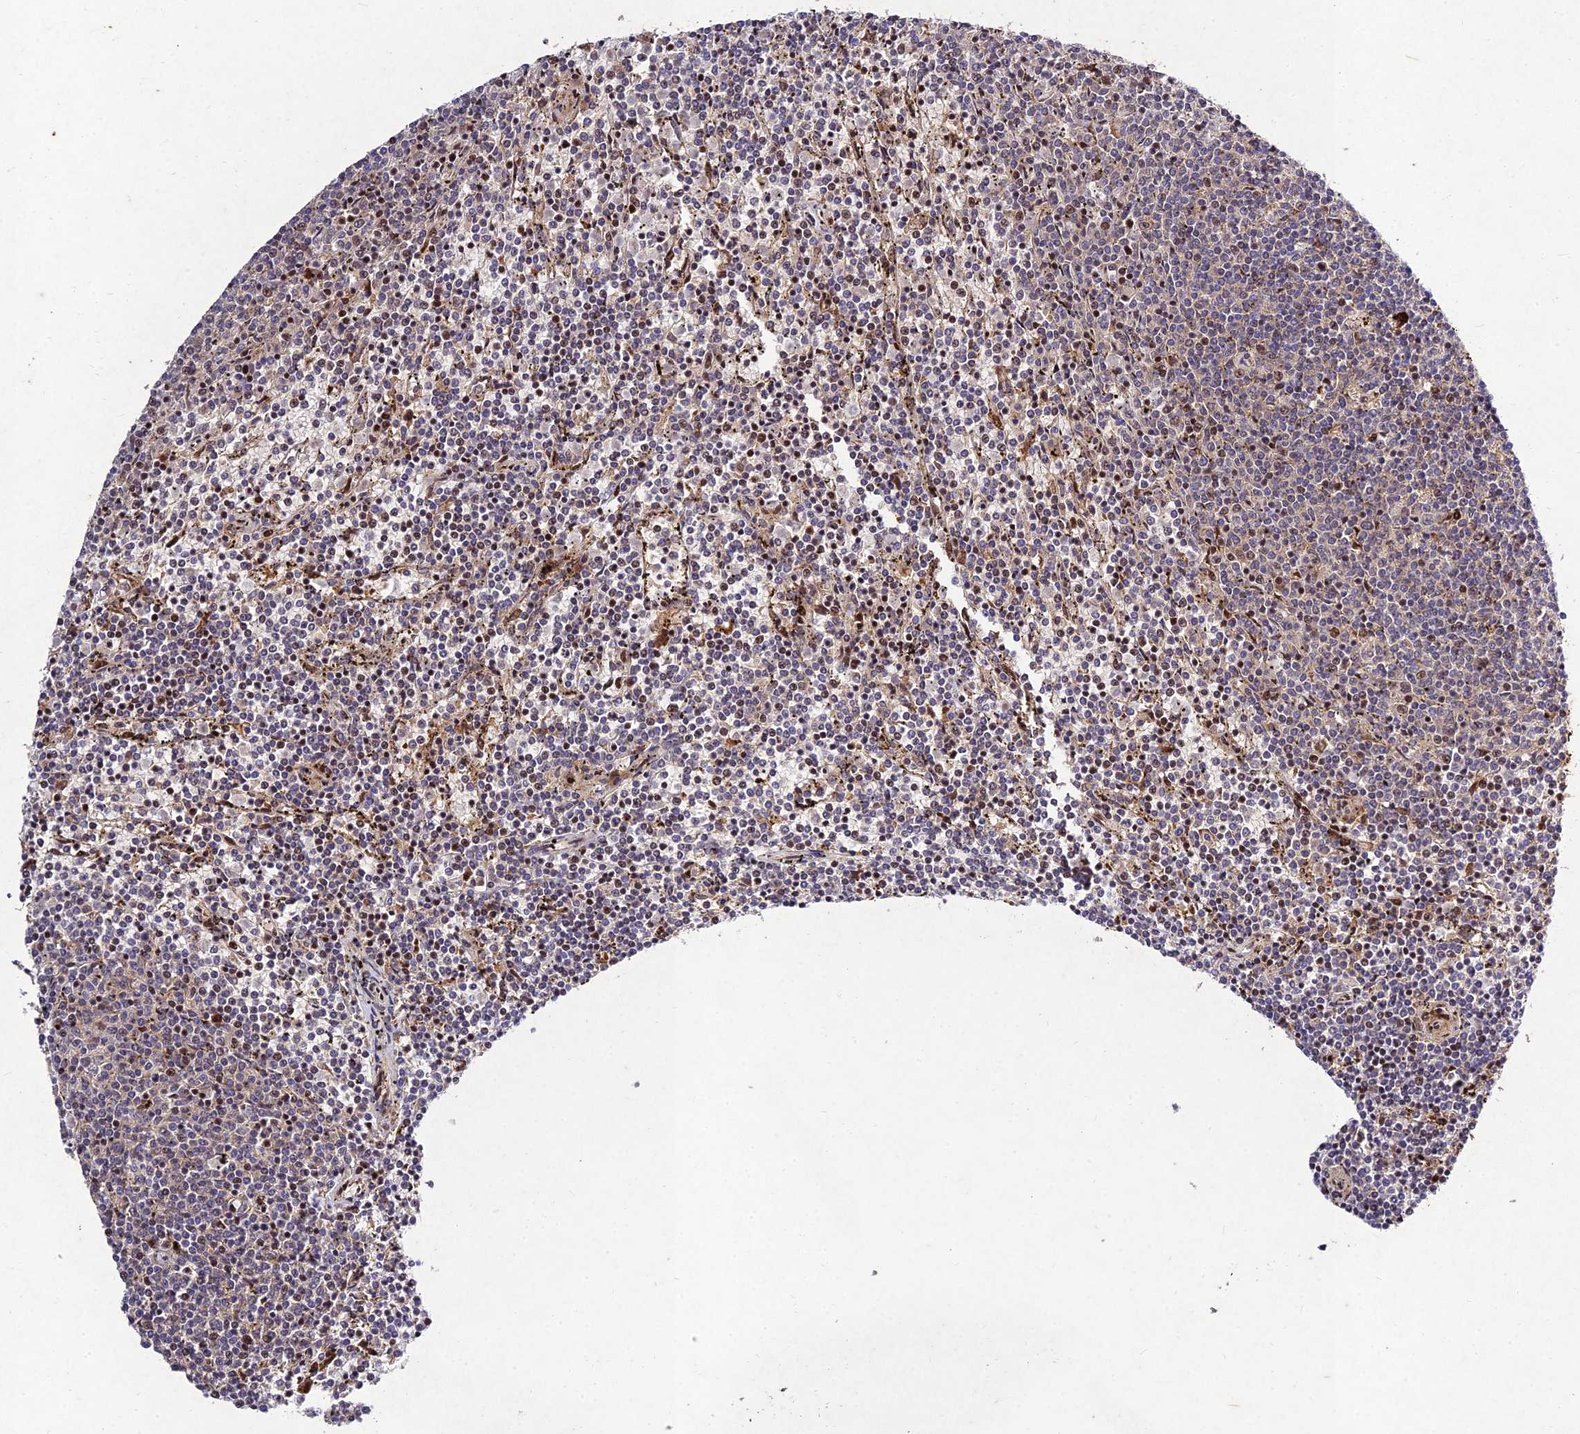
{"staining": {"intensity": "negative", "quantity": "none", "location": "none"}, "tissue": "lymphoma", "cell_type": "Tumor cells", "image_type": "cancer", "snomed": [{"axis": "morphology", "description": "Malignant lymphoma, non-Hodgkin's type, Low grade"}, {"axis": "topography", "description": "Spleen"}], "caption": "There is no significant expression in tumor cells of lymphoma.", "gene": "MKKS", "patient": {"sex": "female", "age": 50}}